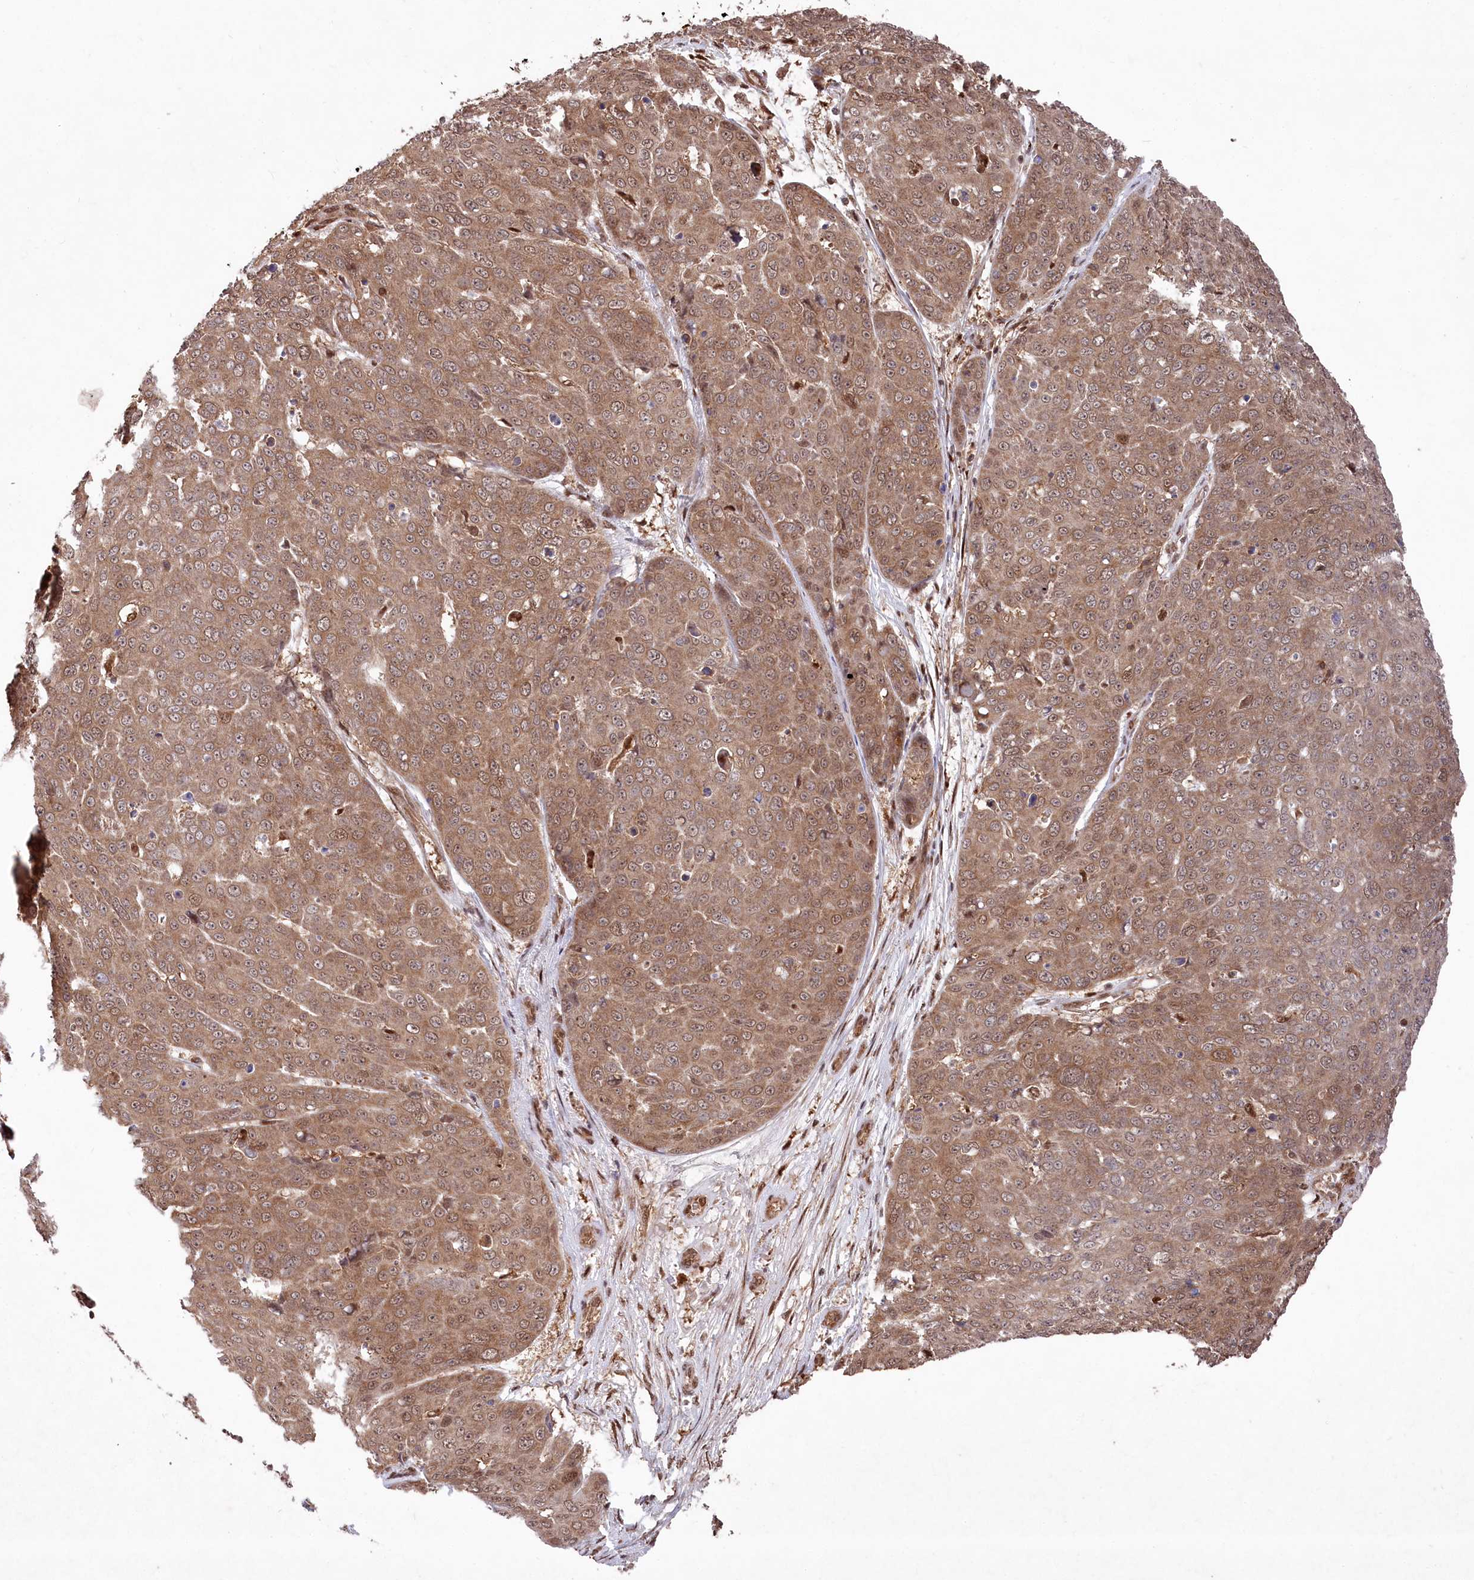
{"staining": {"intensity": "moderate", "quantity": ">75%", "location": "cytoplasmic/membranous,nuclear"}, "tissue": "skin cancer", "cell_type": "Tumor cells", "image_type": "cancer", "snomed": [{"axis": "morphology", "description": "Squamous cell carcinoma, NOS"}, {"axis": "topography", "description": "Skin"}], "caption": "Moderate cytoplasmic/membranous and nuclear staining is seen in about >75% of tumor cells in skin cancer (squamous cell carcinoma). The protein of interest is stained brown, and the nuclei are stained in blue (DAB IHC with brightfield microscopy, high magnification).", "gene": "PSMA1", "patient": {"sex": "male", "age": 71}}